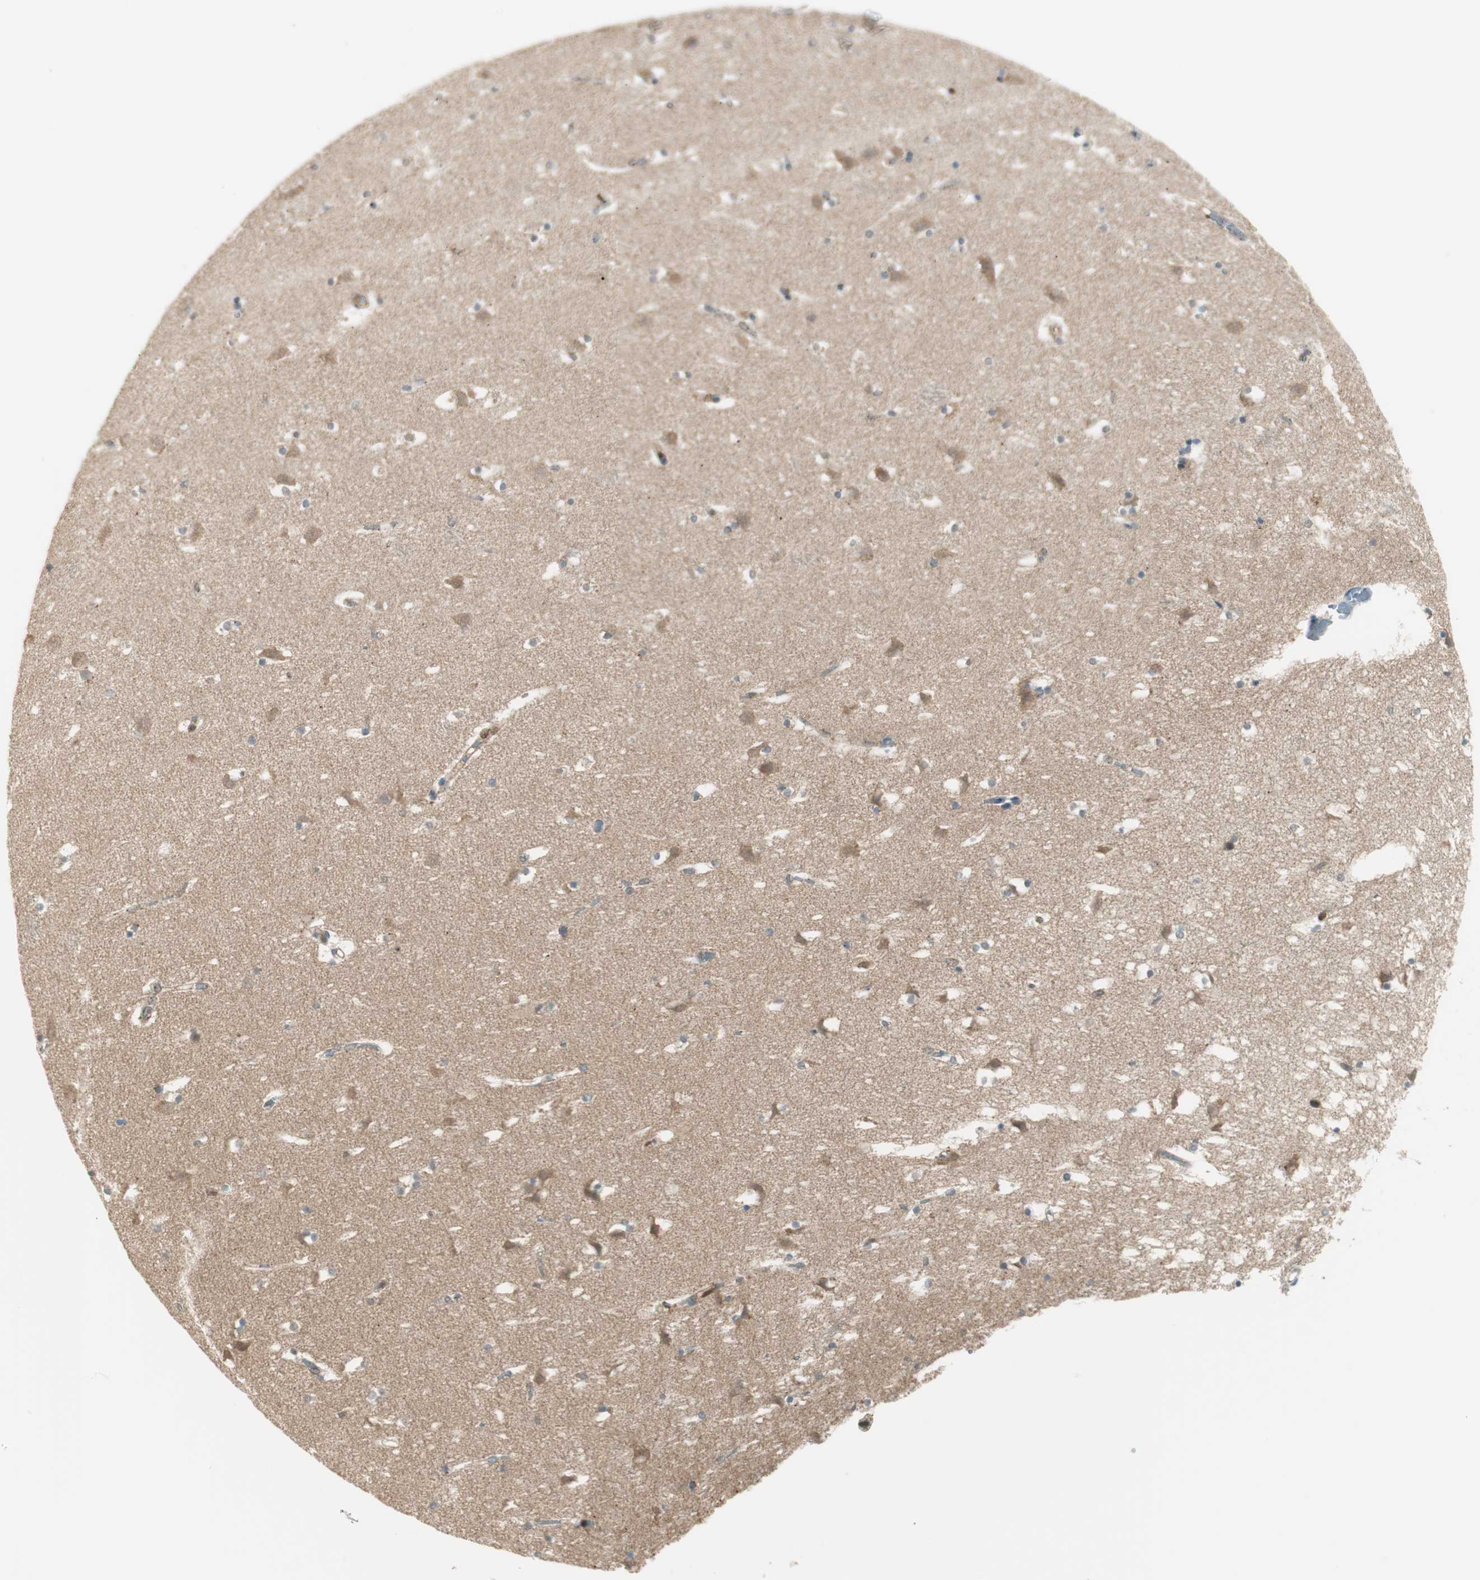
{"staining": {"intensity": "weak", "quantity": "25%-75%", "location": "nuclear"}, "tissue": "caudate", "cell_type": "Glial cells", "image_type": "normal", "snomed": [{"axis": "morphology", "description": "Normal tissue, NOS"}, {"axis": "topography", "description": "Lateral ventricle wall"}], "caption": "Immunohistochemical staining of normal human caudate exhibits weak nuclear protein expression in about 25%-75% of glial cells. The protein of interest is stained brown, and the nuclei are stained in blue (DAB (3,3'-diaminobenzidine) IHC with brightfield microscopy, high magnification).", "gene": "LTA4H", "patient": {"sex": "male", "age": 45}}